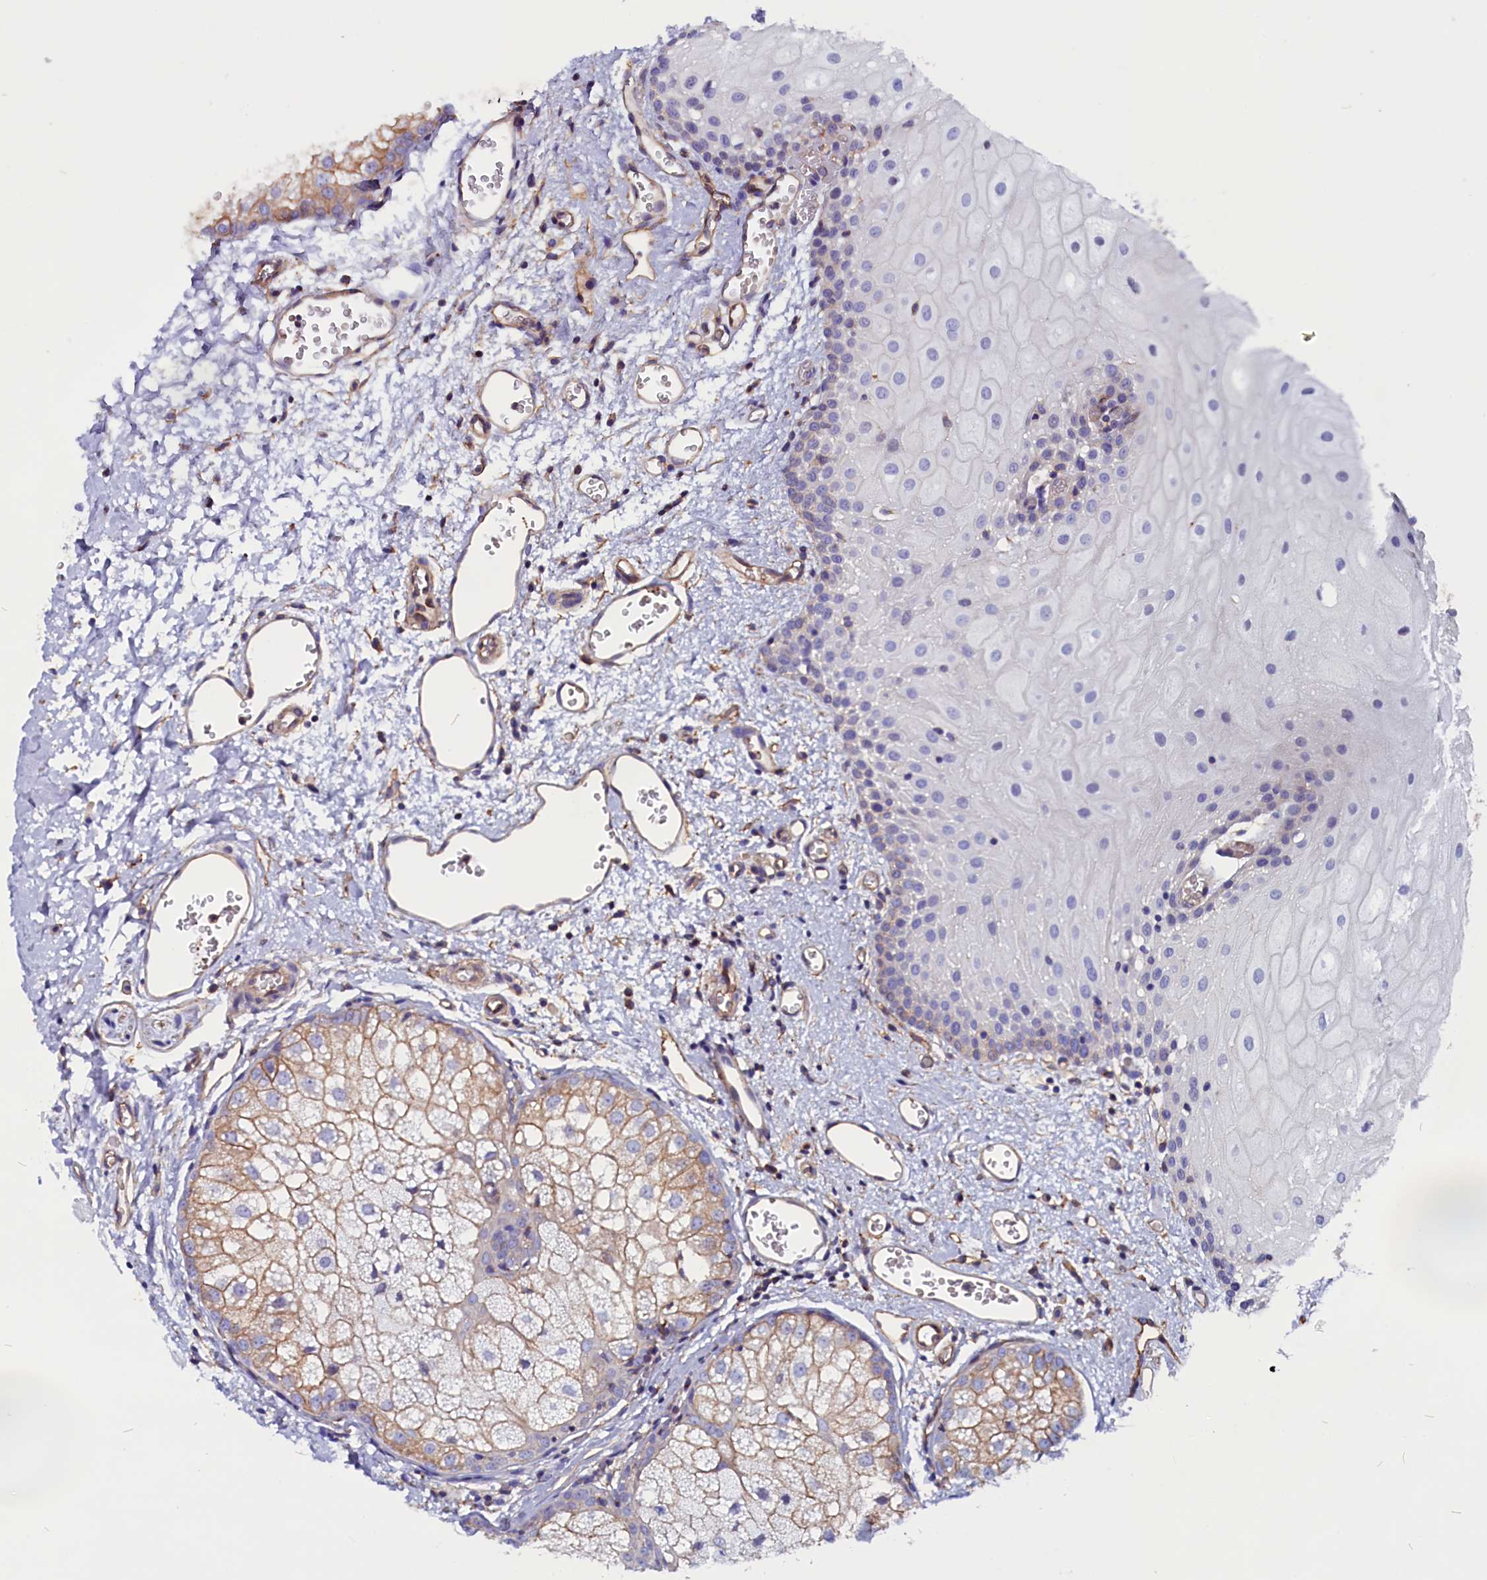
{"staining": {"intensity": "moderate", "quantity": "<25%", "location": "cytoplasmic/membranous"}, "tissue": "oral mucosa", "cell_type": "Squamous epithelial cells", "image_type": "normal", "snomed": [{"axis": "morphology", "description": "Normal tissue, NOS"}, {"axis": "morphology", "description": "Squamous cell carcinoma, NOS"}, {"axis": "topography", "description": "Oral tissue"}, {"axis": "topography", "description": "Head-Neck"}], "caption": "IHC image of unremarkable oral mucosa stained for a protein (brown), which demonstrates low levels of moderate cytoplasmic/membranous expression in about <25% of squamous epithelial cells.", "gene": "ZNF749", "patient": {"sex": "female", "age": 70}}